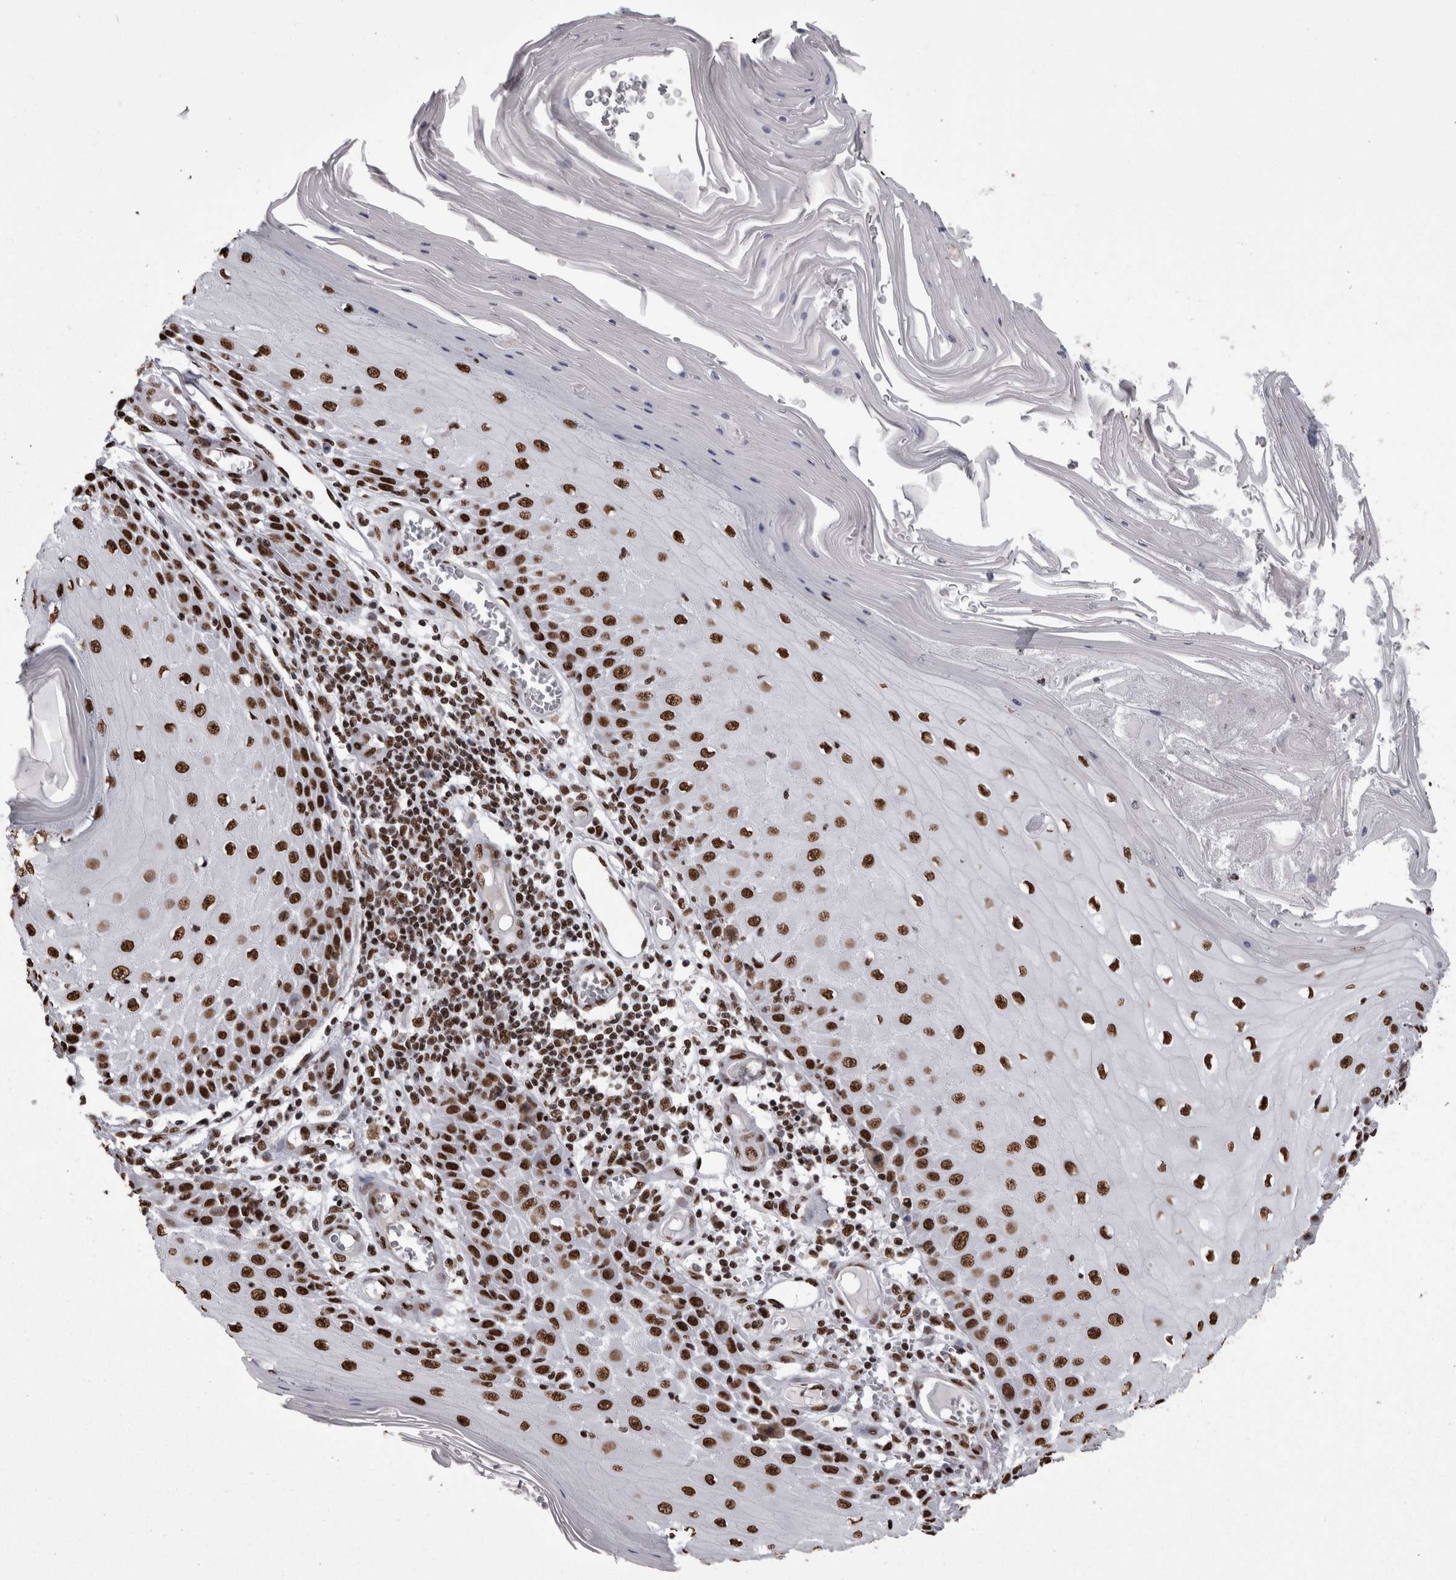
{"staining": {"intensity": "strong", "quantity": ">75%", "location": "nuclear"}, "tissue": "skin cancer", "cell_type": "Tumor cells", "image_type": "cancer", "snomed": [{"axis": "morphology", "description": "Squamous cell carcinoma, NOS"}, {"axis": "topography", "description": "Skin"}], "caption": "This is an image of IHC staining of squamous cell carcinoma (skin), which shows strong positivity in the nuclear of tumor cells.", "gene": "HNRNPM", "patient": {"sex": "female", "age": 73}}